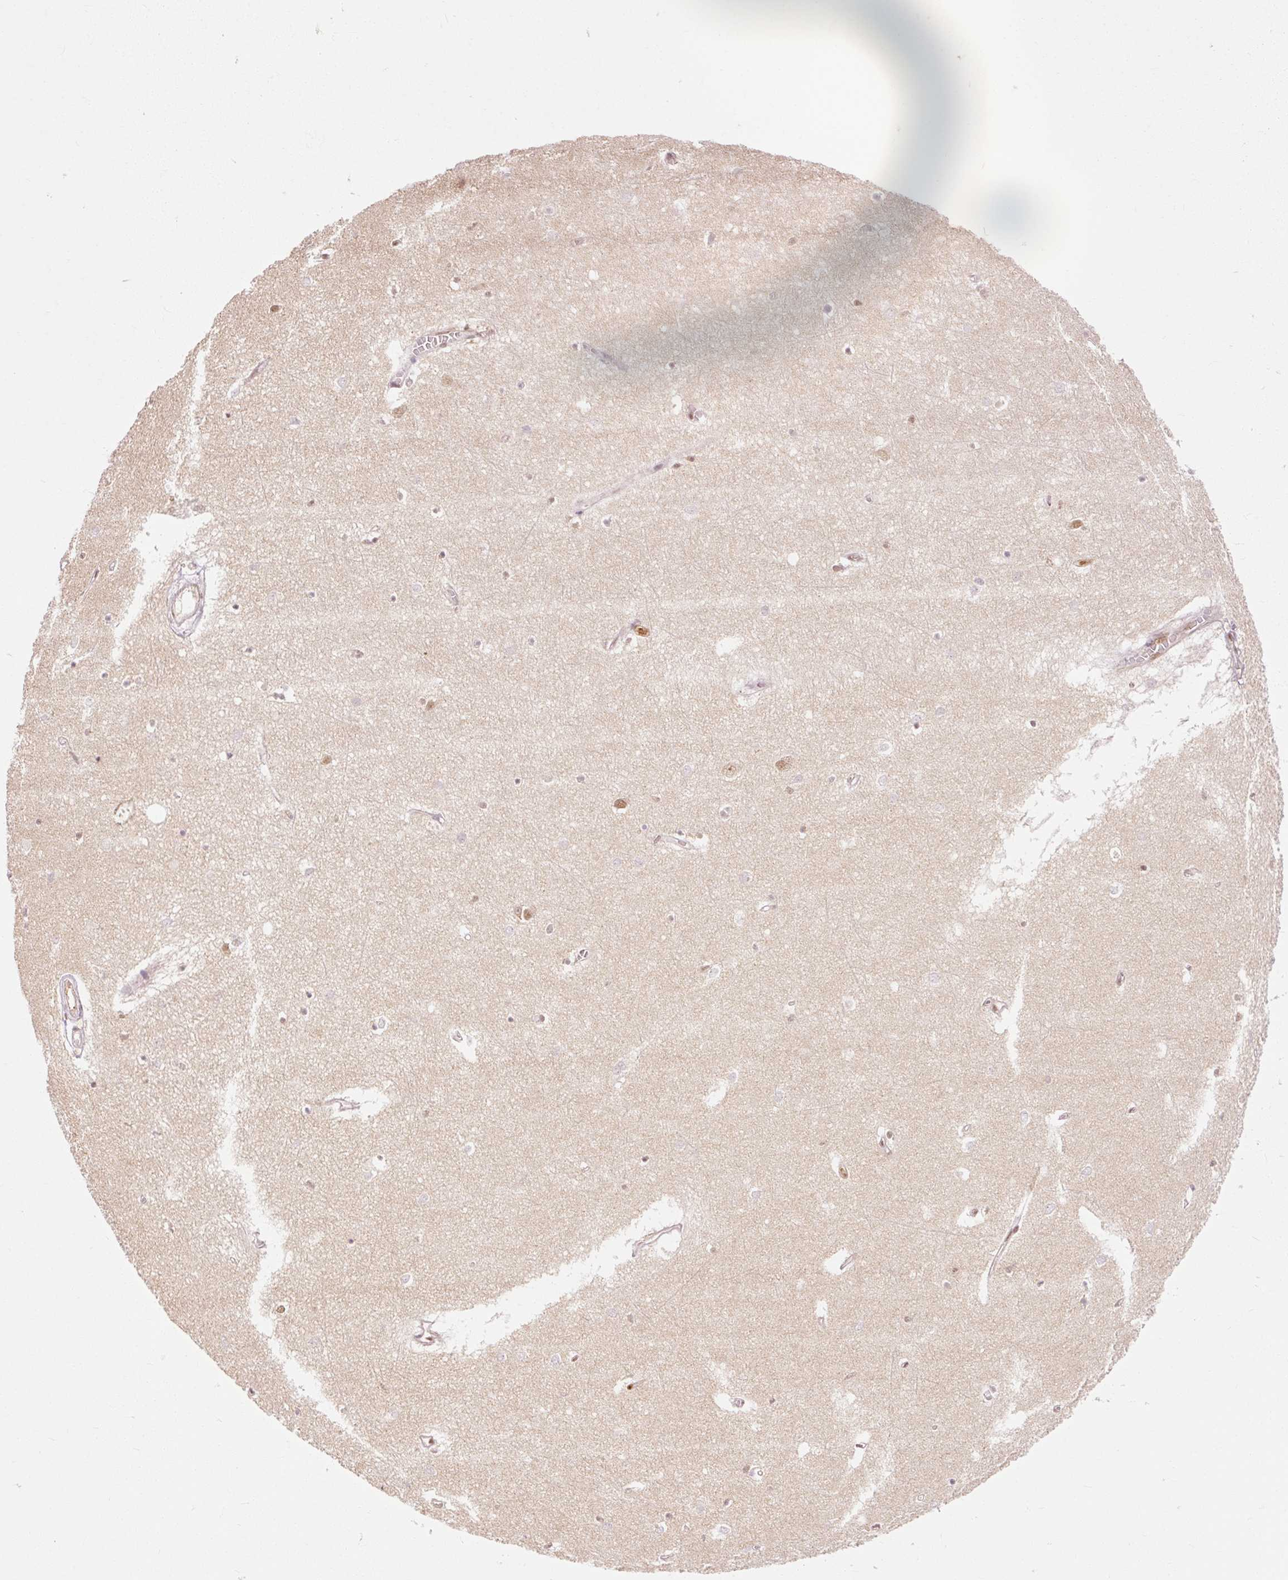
{"staining": {"intensity": "moderate", "quantity": "<25%", "location": "nuclear"}, "tissue": "hippocampus", "cell_type": "Glial cells", "image_type": "normal", "snomed": [{"axis": "morphology", "description": "Normal tissue, NOS"}, {"axis": "topography", "description": "Hippocampus"}], "caption": "A histopathology image of hippocampus stained for a protein displays moderate nuclear brown staining in glial cells.", "gene": "CSTF1", "patient": {"sex": "female", "age": 64}}